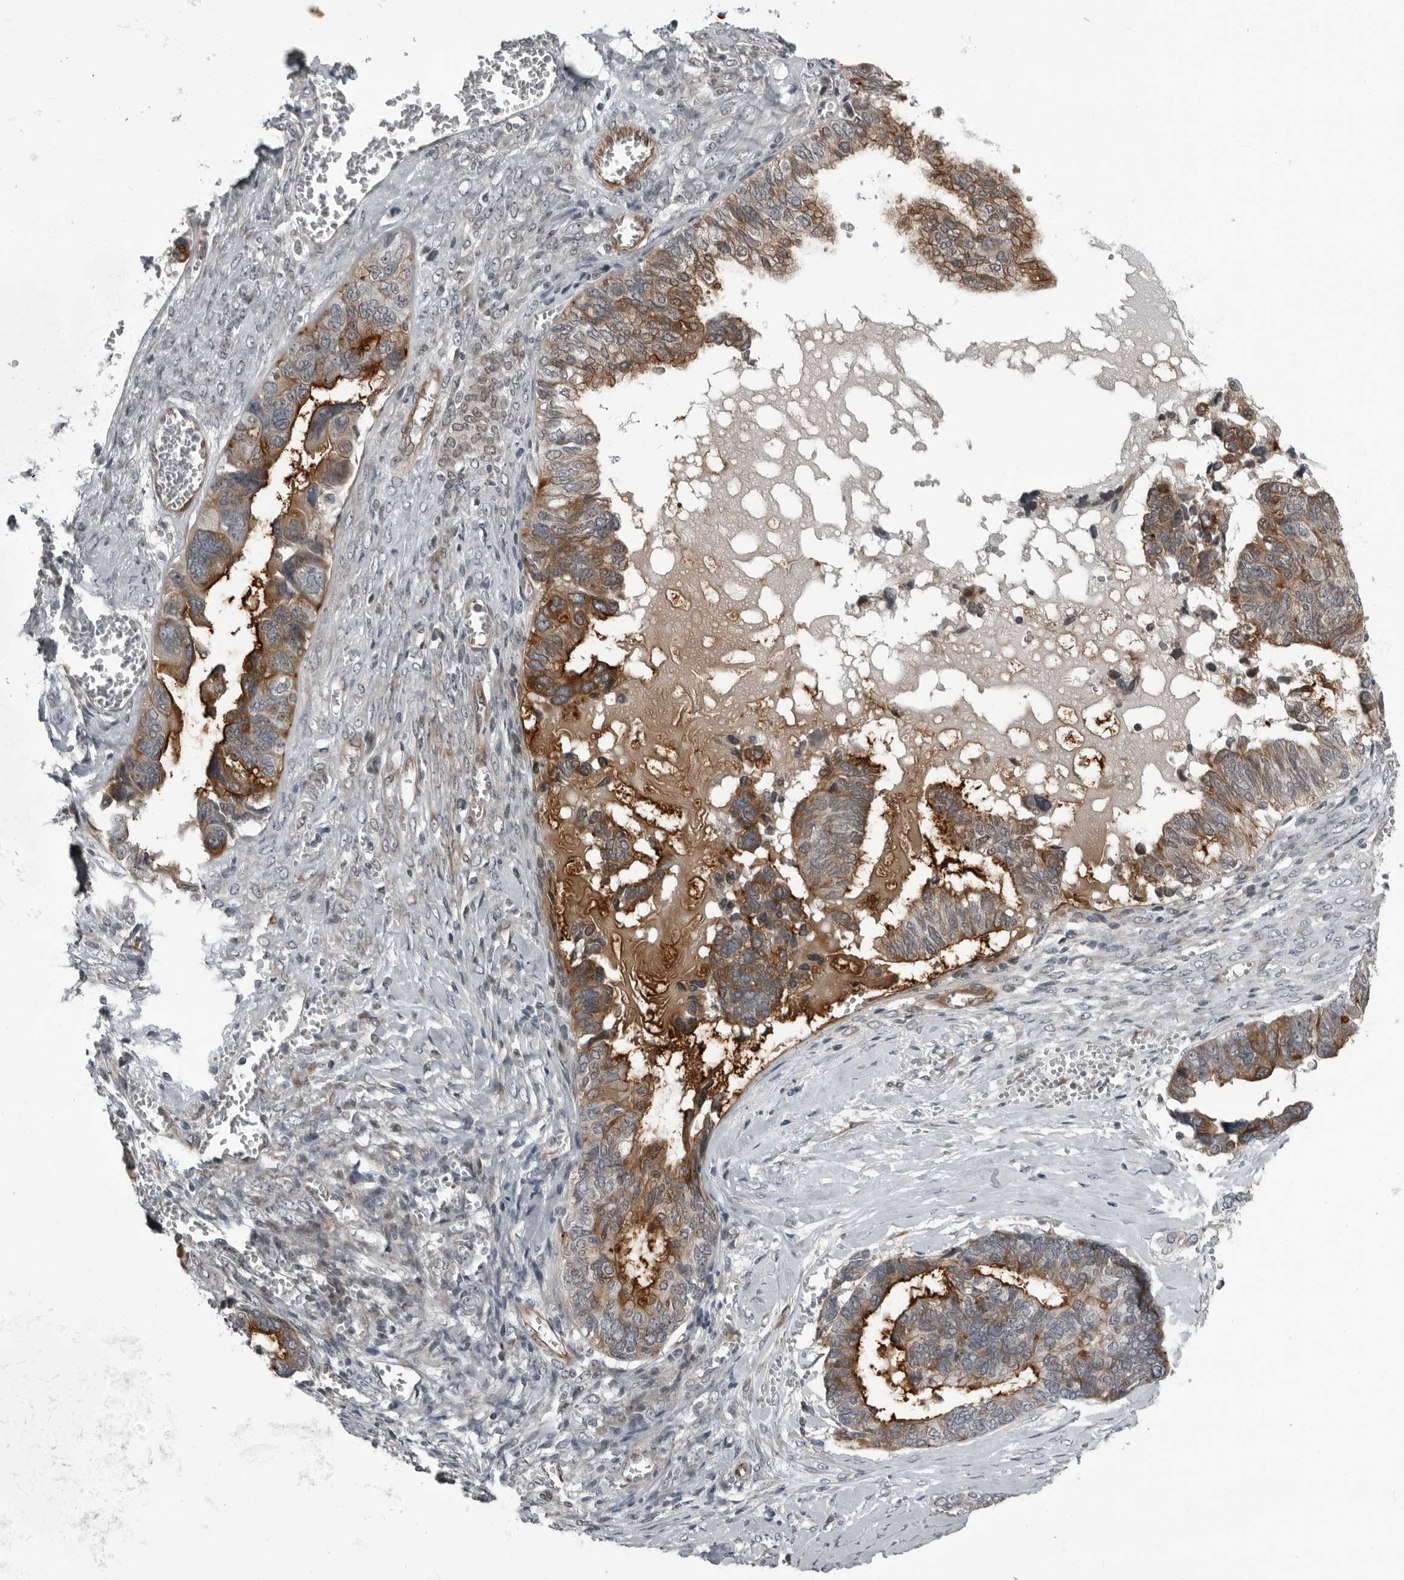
{"staining": {"intensity": "moderate", "quantity": "25%-75%", "location": "cytoplasmic/membranous"}, "tissue": "ovarian cancer", "cell_type": "Tumor cells", "image_type": "cancer", "snomed": [{"axis": "morphology", "description": "Cystadenocarcinoma, serous, NOS"}, {"axis": "topography", "description": "Ovary"}], "caption": "There is medium levels of moderate cytoplasmic/membranous positivity in tumor cells of ovarian cancer (serous cystadenocarcinoma), as demonstrated by immunohistochemical staining (brown color).", "gene": "FAM102B", "patient": {"sex": "female", "age": 79}}